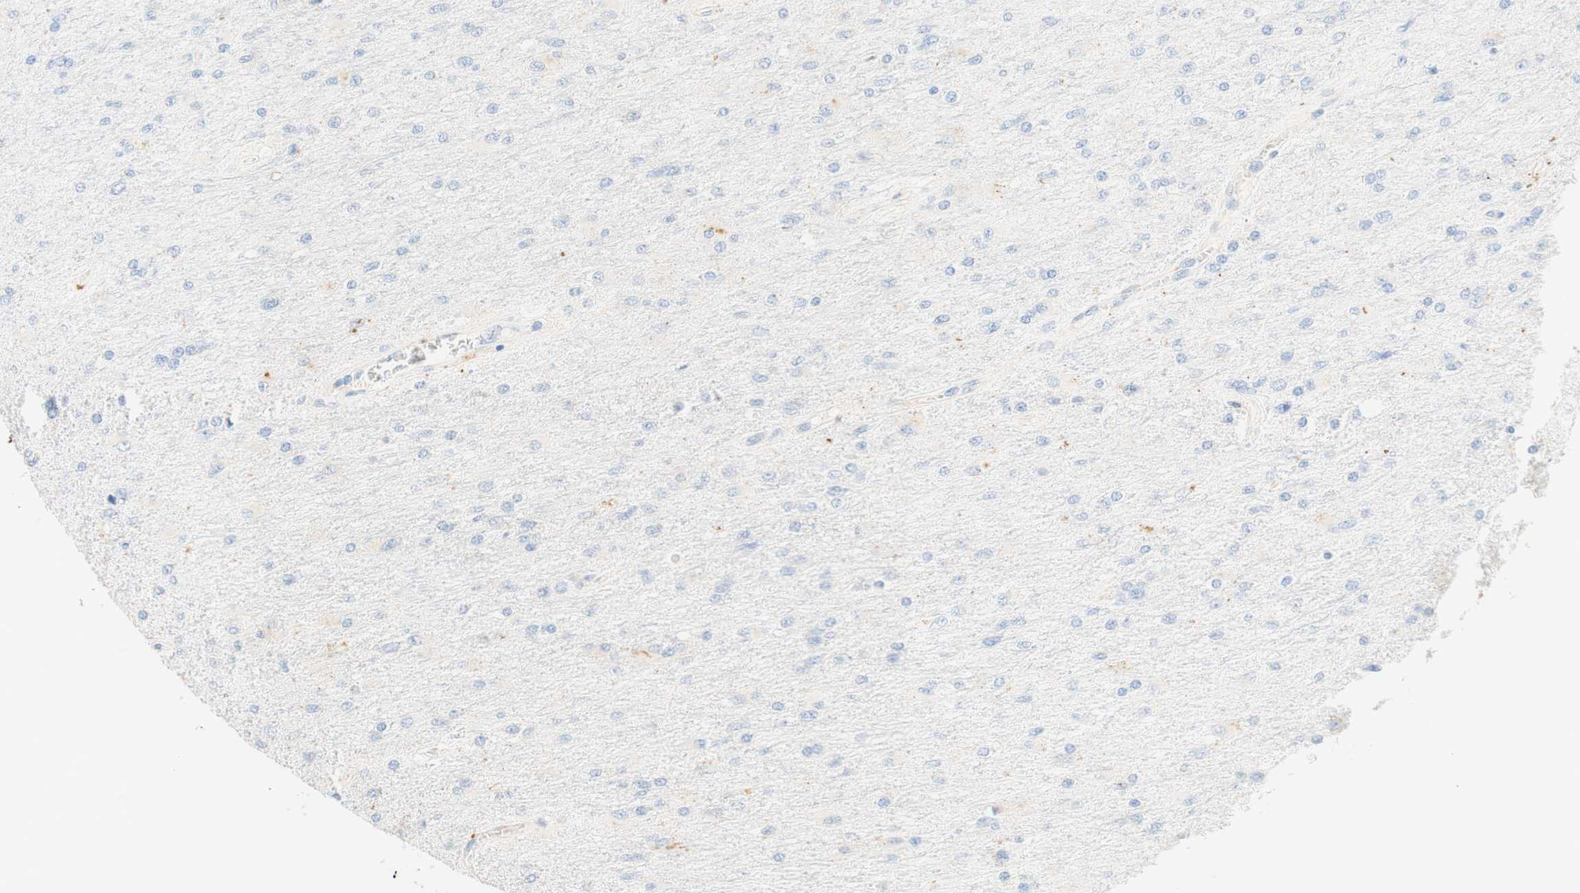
{"staining": {"intensity": "negative", "quantity": "none", "location": "none"}, "tissue": "glioma", "cell_type": "Tumor cells", "image_type": "cancer", "snomed": [{"axis": "morphology", "description": "Glioma, malignant, High grade"}, {"axis": "topography", "description": "Cerebral cortex"}], "caption": "Tumor cells show no significant protein positivity in high-grade glioma (malignant). (Stains: DAB (3,3'-diaminobenzidine) immunohistochemistry with hematoxylin counter stain, Microscopy: brightfield microscopy at high magnification).", "gene": "CD63", "patient": {"sex": "female", "age": 36}}